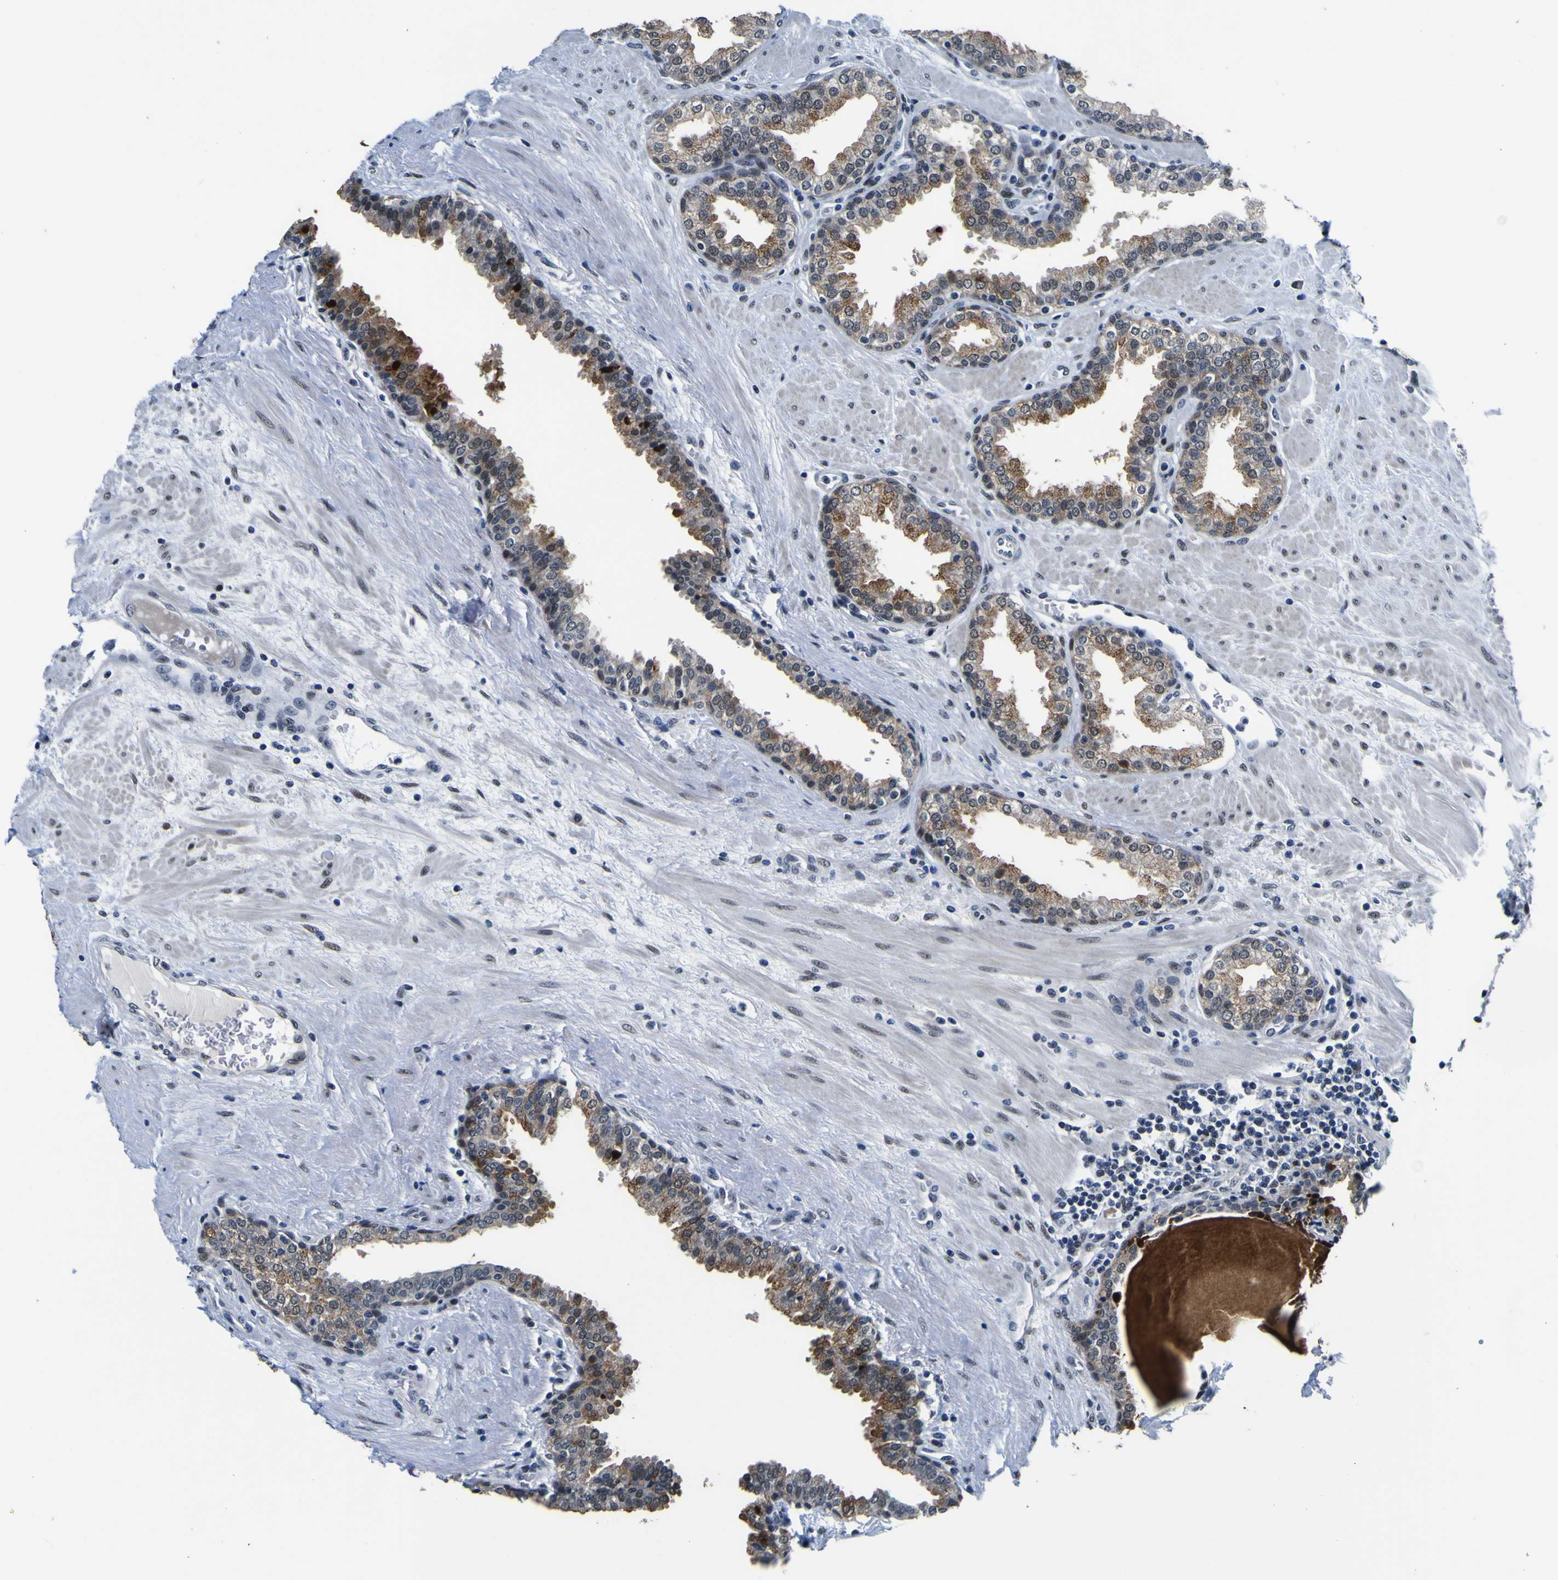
{"staining": {"intensity": "weak", "quantity": "25%-75%", "location": "cytoplasmic/membranous,nuclear"}, "tissue": "prostate", "cell_type": "Glandular cells", "image_type": "normal", "snomed": [{"axis": "morphology", "description": "Normal tissue, NOS"}, {"axis": "topography", "description": "Prostate"}], "caption": "Brown immunohistochemical staining in unremarkable human prostate demonstrates weak cytoplasmic/membranous,nuclear staining in approximately 25%-75% of glandular cells.", "gene": "CUL4B", "patient": {"sex": "male", "age": 51}}